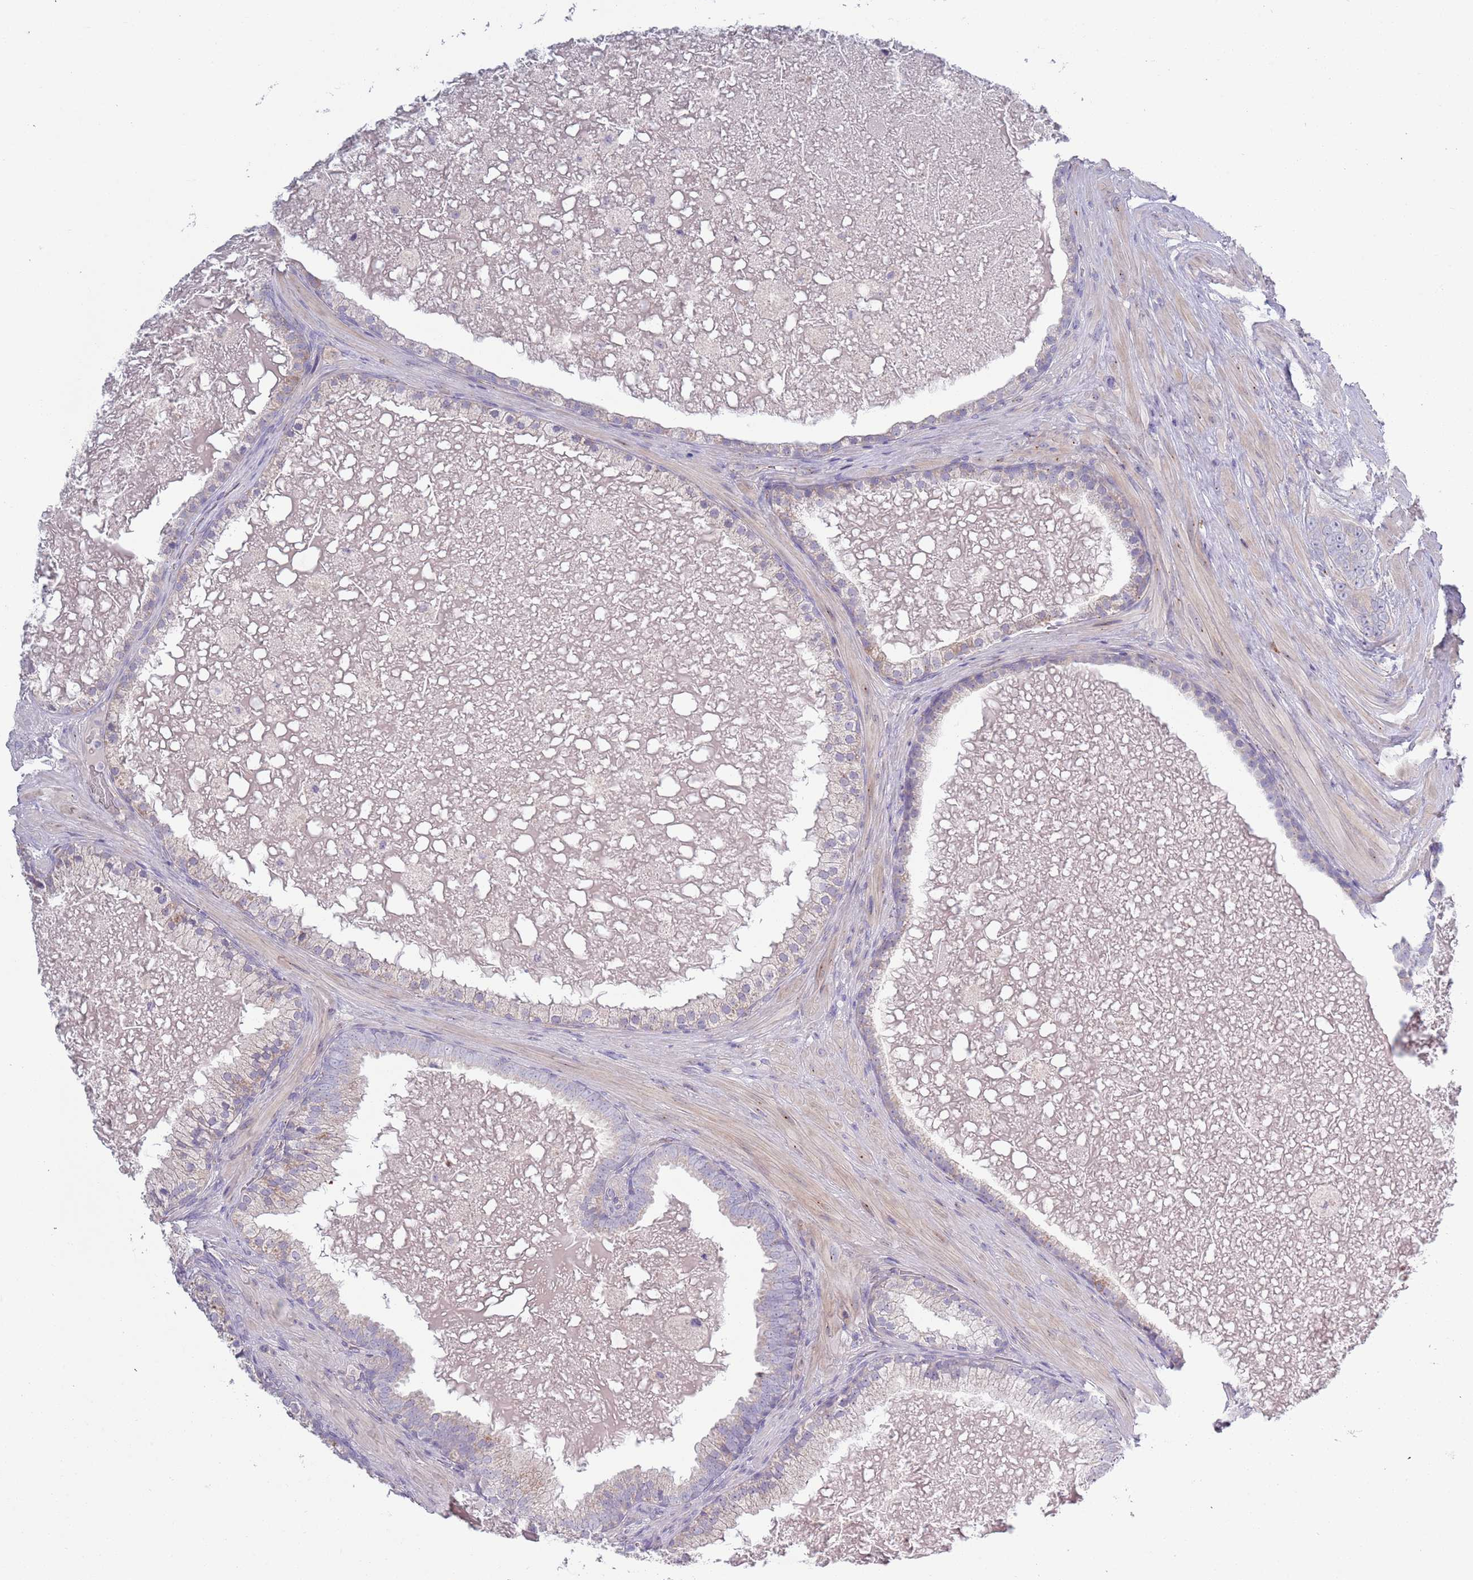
{"staining": {"intensity": "negative", "quantity": "none", "location": "none"}, "tissue": "prostate cancer", "cell_type": "Tumor cells", "image_type": "cancer", "snomed": [{"axis": "morphology", "description": "Adenocarcinoma, High grade"}, {"axis": "topography", "description": "Prostate"}], "caption": "This is a image of immunohistochemistry (IHC) staining of prostate adenocarcinoma (high-grade), which shows no staining in tumor cells. (Brightfield microscopy of DAB immunohistochemistry (IHC) at high magnification).", "gene": "LTB", "patient": {"sex": "male", "age": 55}}